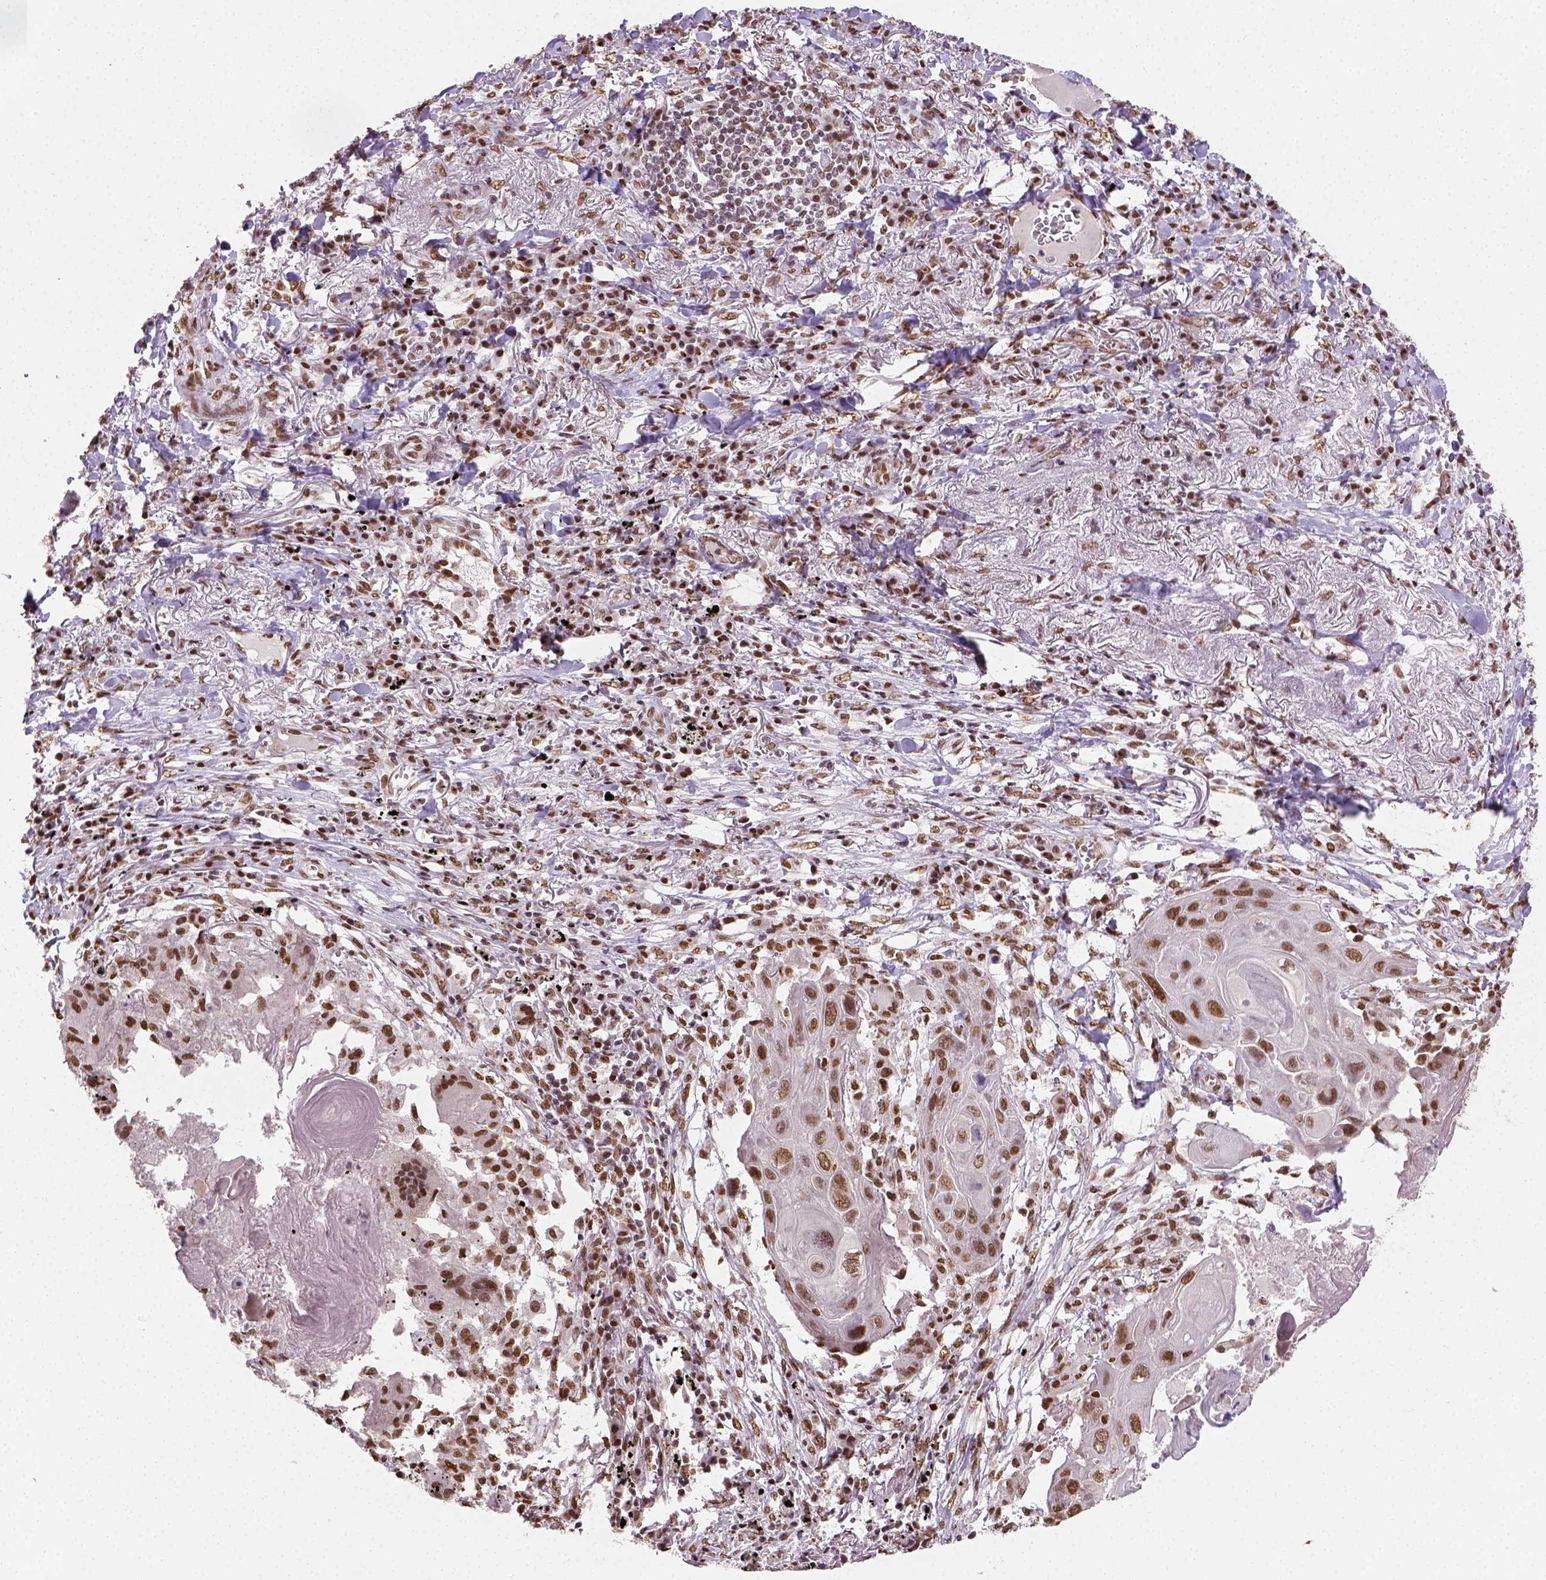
{"staining": {"intensity": "moderate", "quantity": ">75%", "location": "nuclear"}, "tissue": "lung cancer", "cell_type": "Tumor cells", "image_type": "cancer", "snomed": [{"axis": "morphology", "description": "Squamous cell carcinoma, NOS"}, {"axis": "topography", "description": "Lung"}], "caption": "Immunohistochemistry (IHC) photomicrograph of neoplastic tissue: lung cancer (squamous cell carcinoma) stained using immunohistochemistry reveals medium levels of moderate protein expression localized specifically in the nuclear of tumor cells, appearing as a nuclear brown color.", "gene": "FANCE", "patient": {"sex": "male", "age": 78}}